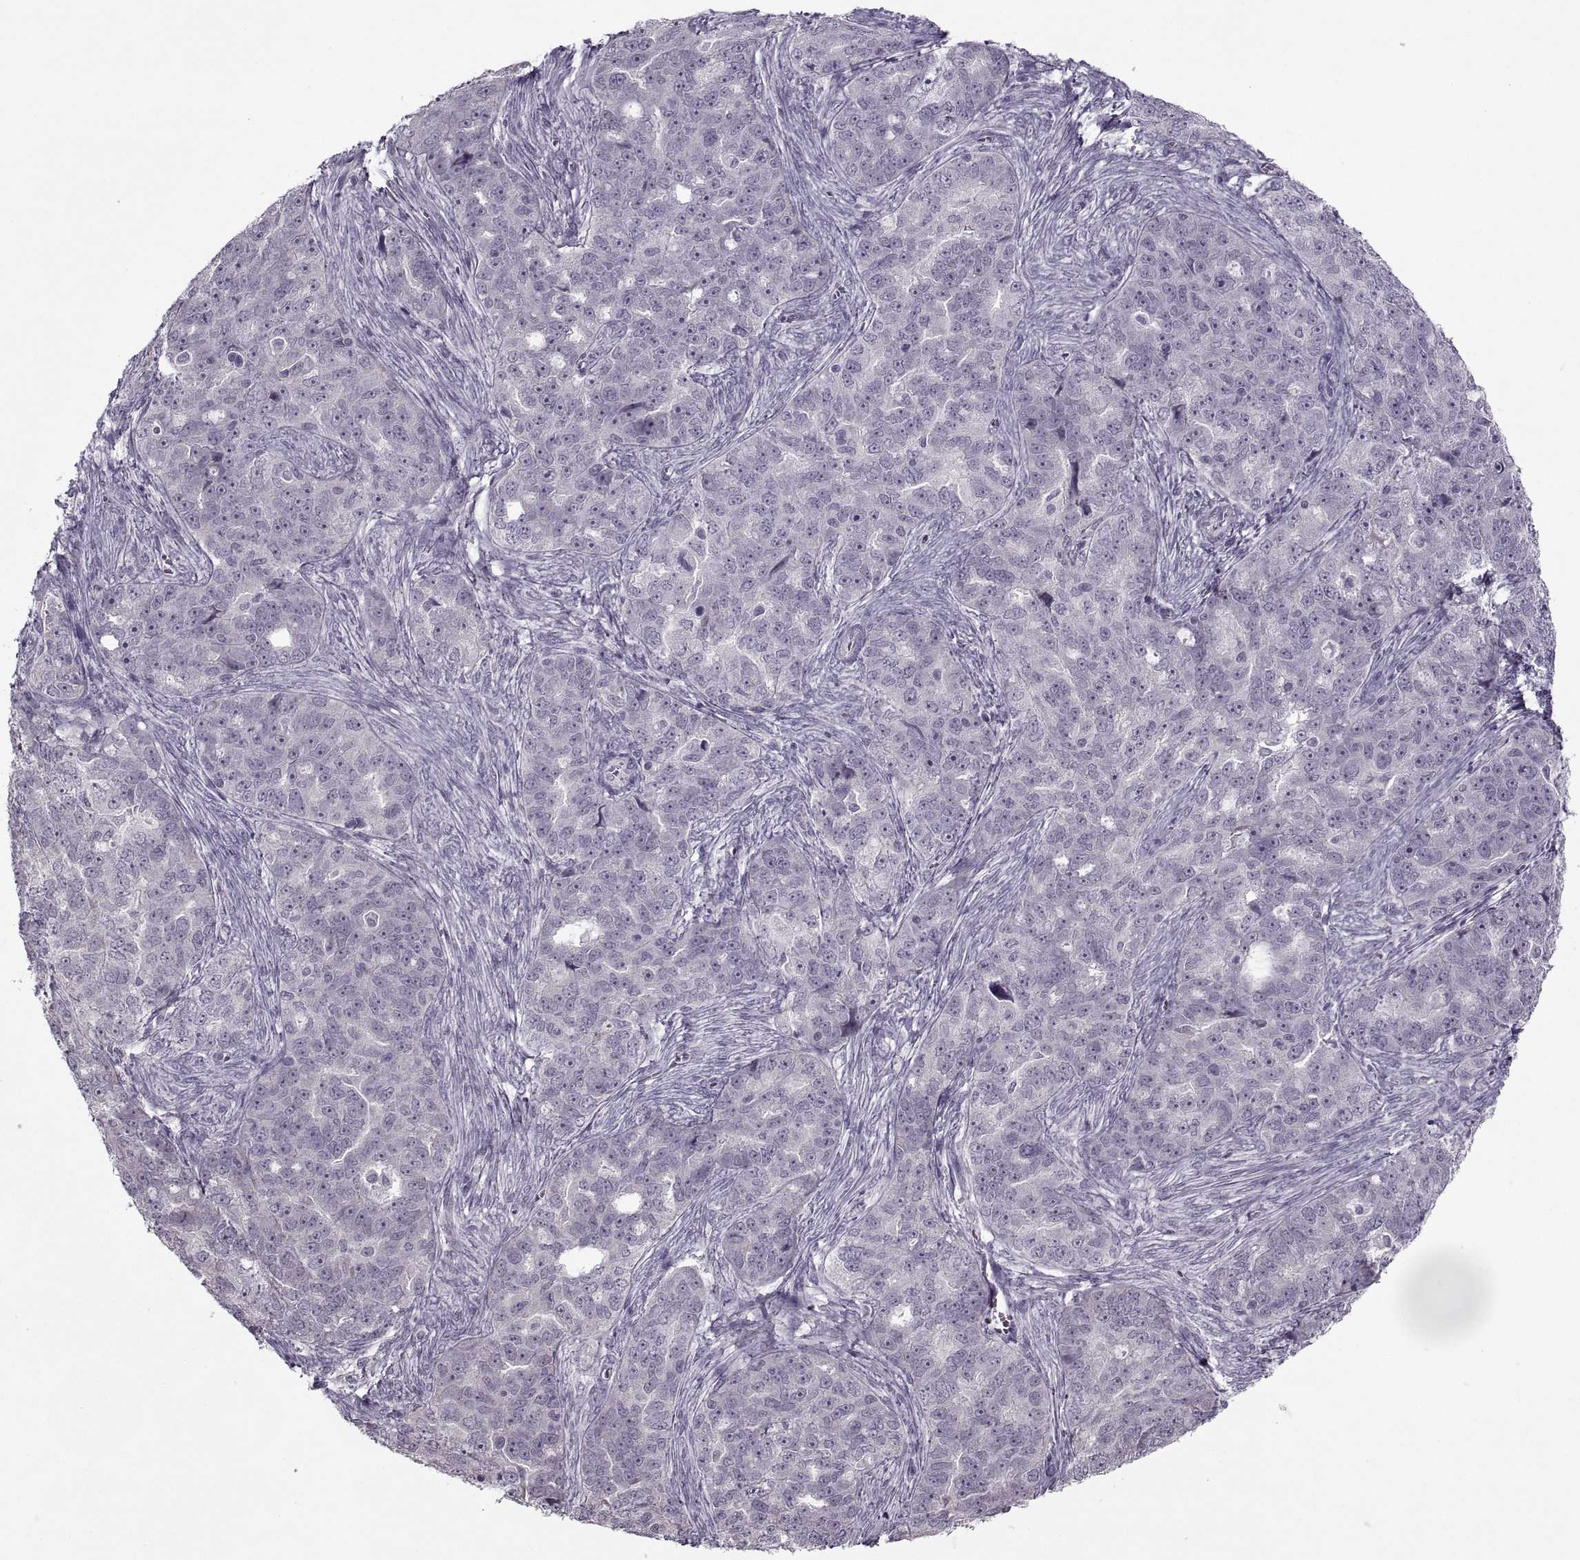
{"staining": {"intensity": "negative", "quantity": "none", "location": "none"}, "tissue": "ovarian cancer", "cell_type": "Tumor cells", "image_type": "cancer", "snomed": [{"axis": "morphology", "description": "Cystadenocarcinoma, serous, NOS"}, {"axis": "topography", "description": "Ovary"}], "caption": "Immunohistochemistry (IHC) of human ovarian serous cystadenocarcinoma exhibits no expression in tumor cells.", "gene": "MGAT4D", "patient": {"sex": "female", "age": 51}}